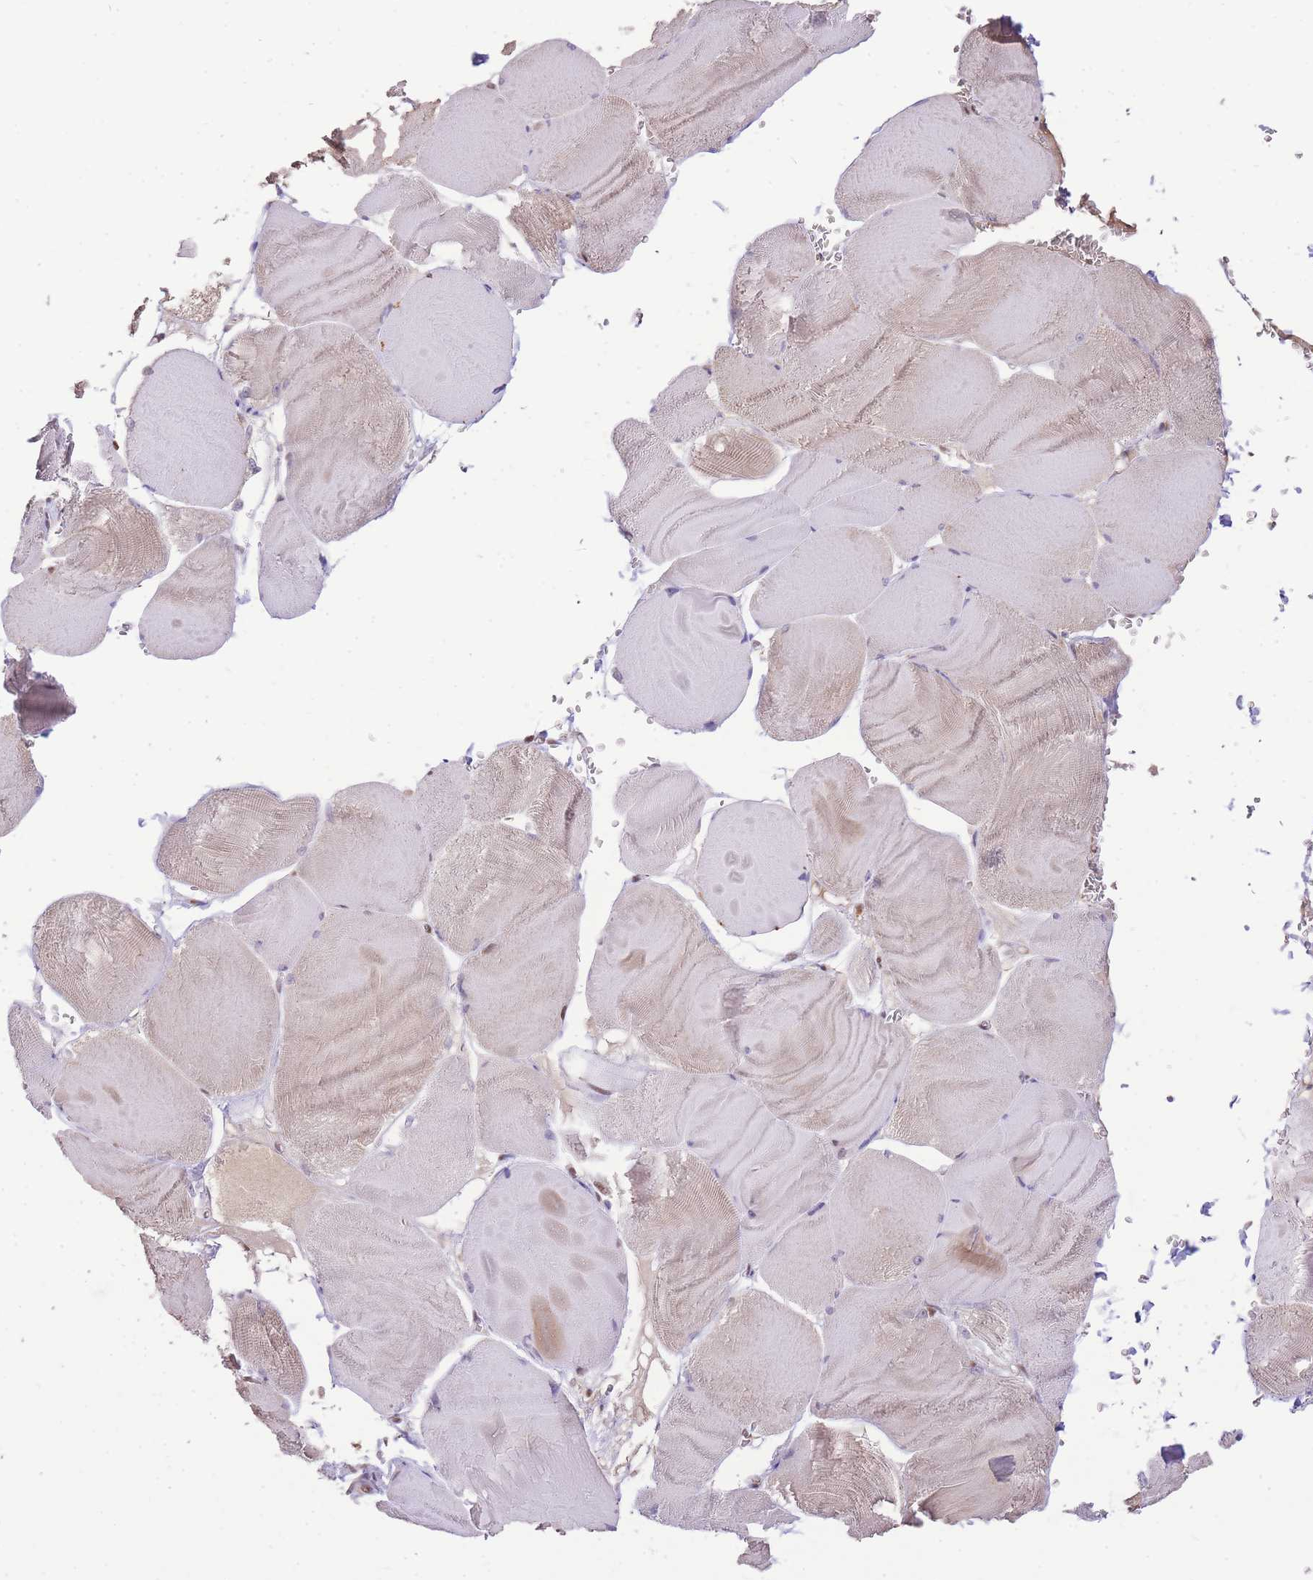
{"staining": {"intensity": "moderate", "quantity": "<25%", "location": "nuclear"}, "tissue": "skeletal muscle", "cell_type": "Myocytes", "image_type": "normal", "snomed": [{"axis": "morphology", "description": "Normal tissue, NOS"}, {"axis": "morphology", "description": "Basal cell carcinoma"}, {"axis": "topography", "description": "Skeletal muscle"}], "caption": "Myocytes show moderate nuclear expression in about <25% of cells in unremarkable skeletal muscle. (DAB (3,3'-diaminobenzidine) IHC with brightfield microscopy, high magnification).", "gene": "UBXN7", "patient": {"sex": "female", "age": 64}}